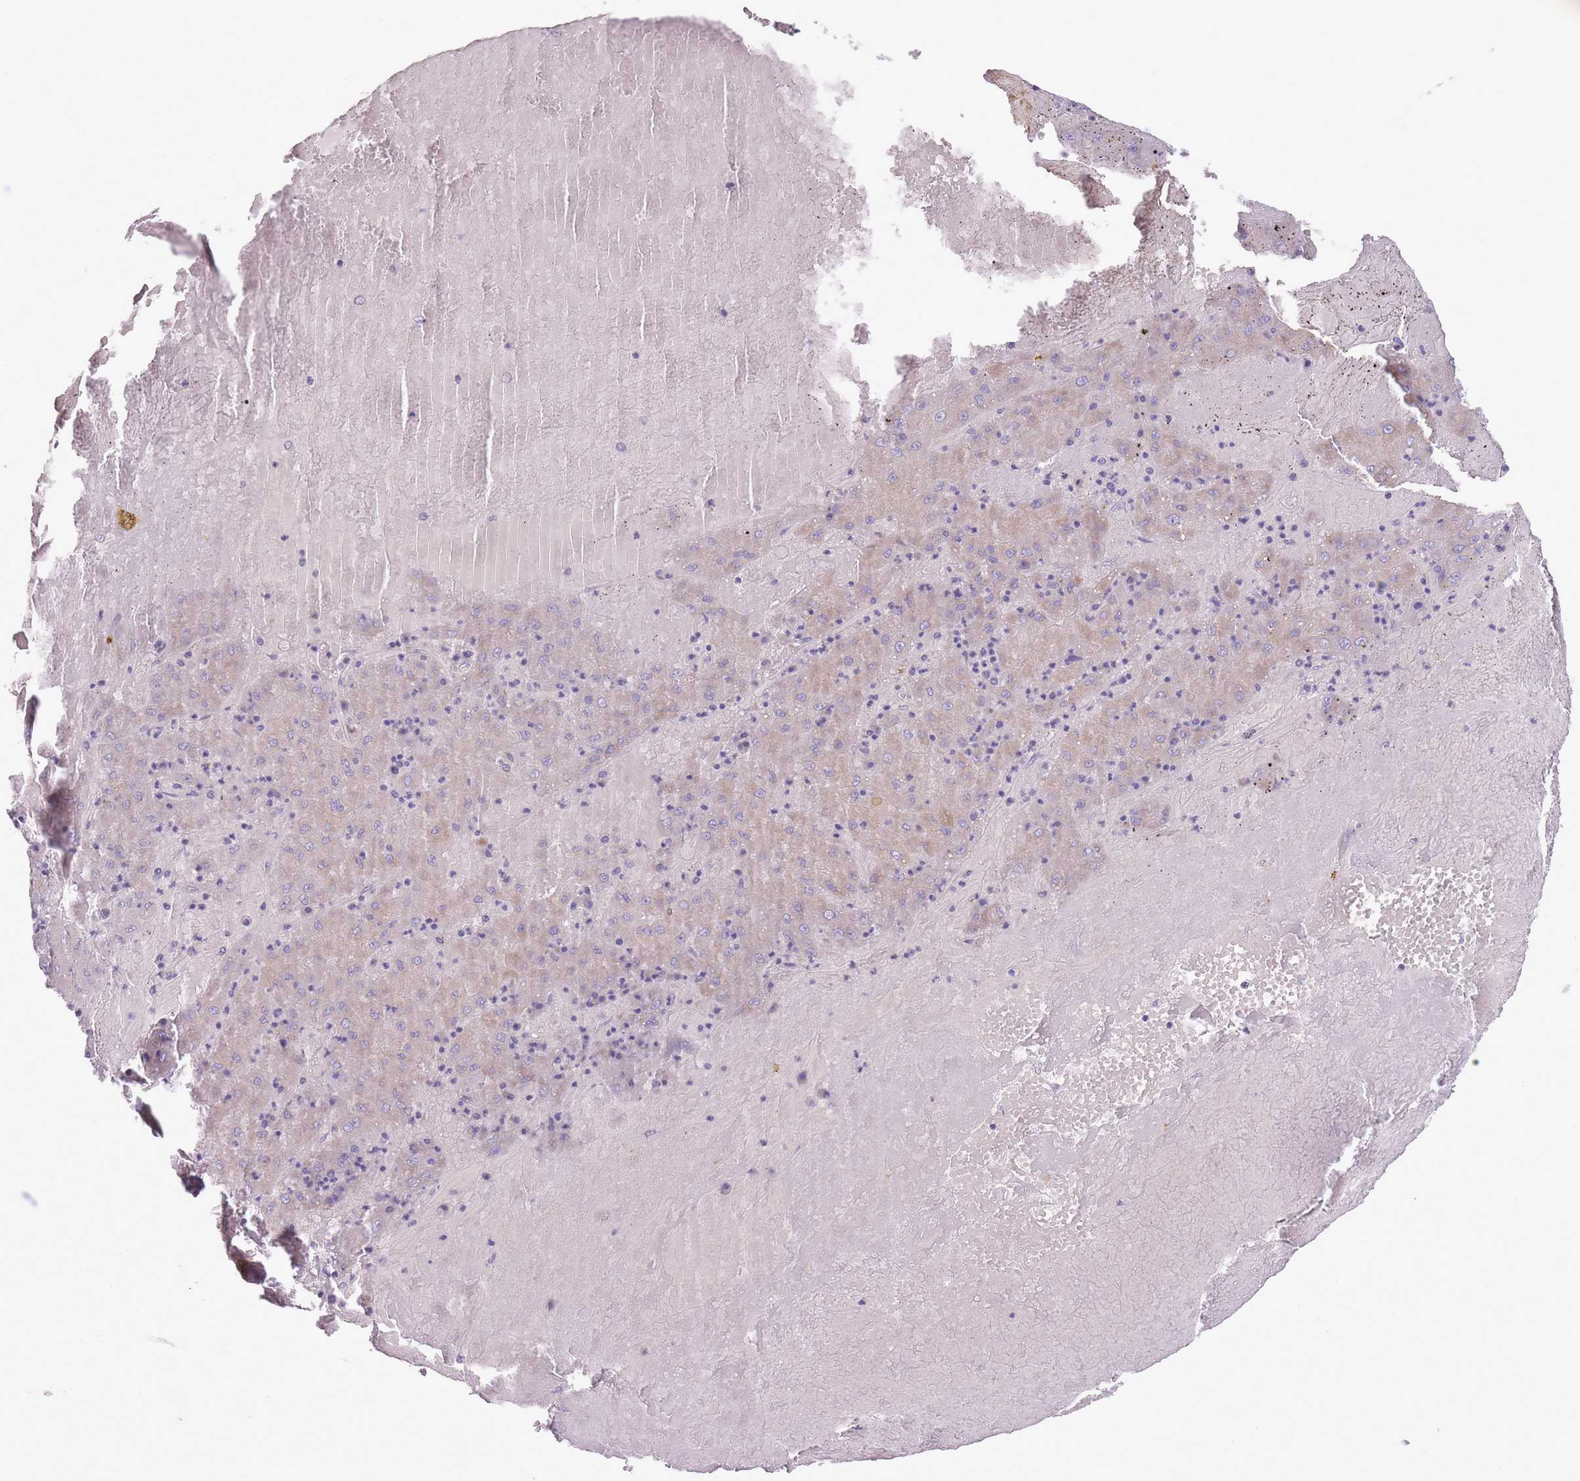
{"staining": {"intensity": "weak", "quantity": "<25%", "location": "cytoplasmic/membranous"}, "tissue": "liver cancer", "cell_type": "Tumor cells", "image_type": "cancer", "snomed": [{"axis": "morphology", "description": "Carcinoma, Hepatocellular, NOS"}, {"axis": "topography", "description": "Liver"}], "caption": "Photomicrograph shows no significant protein staining in tumor cells of hepatocellular carcinoma (liver).", "gene": "PTCD1", "patient": {"sex": "male", "age": 72}}